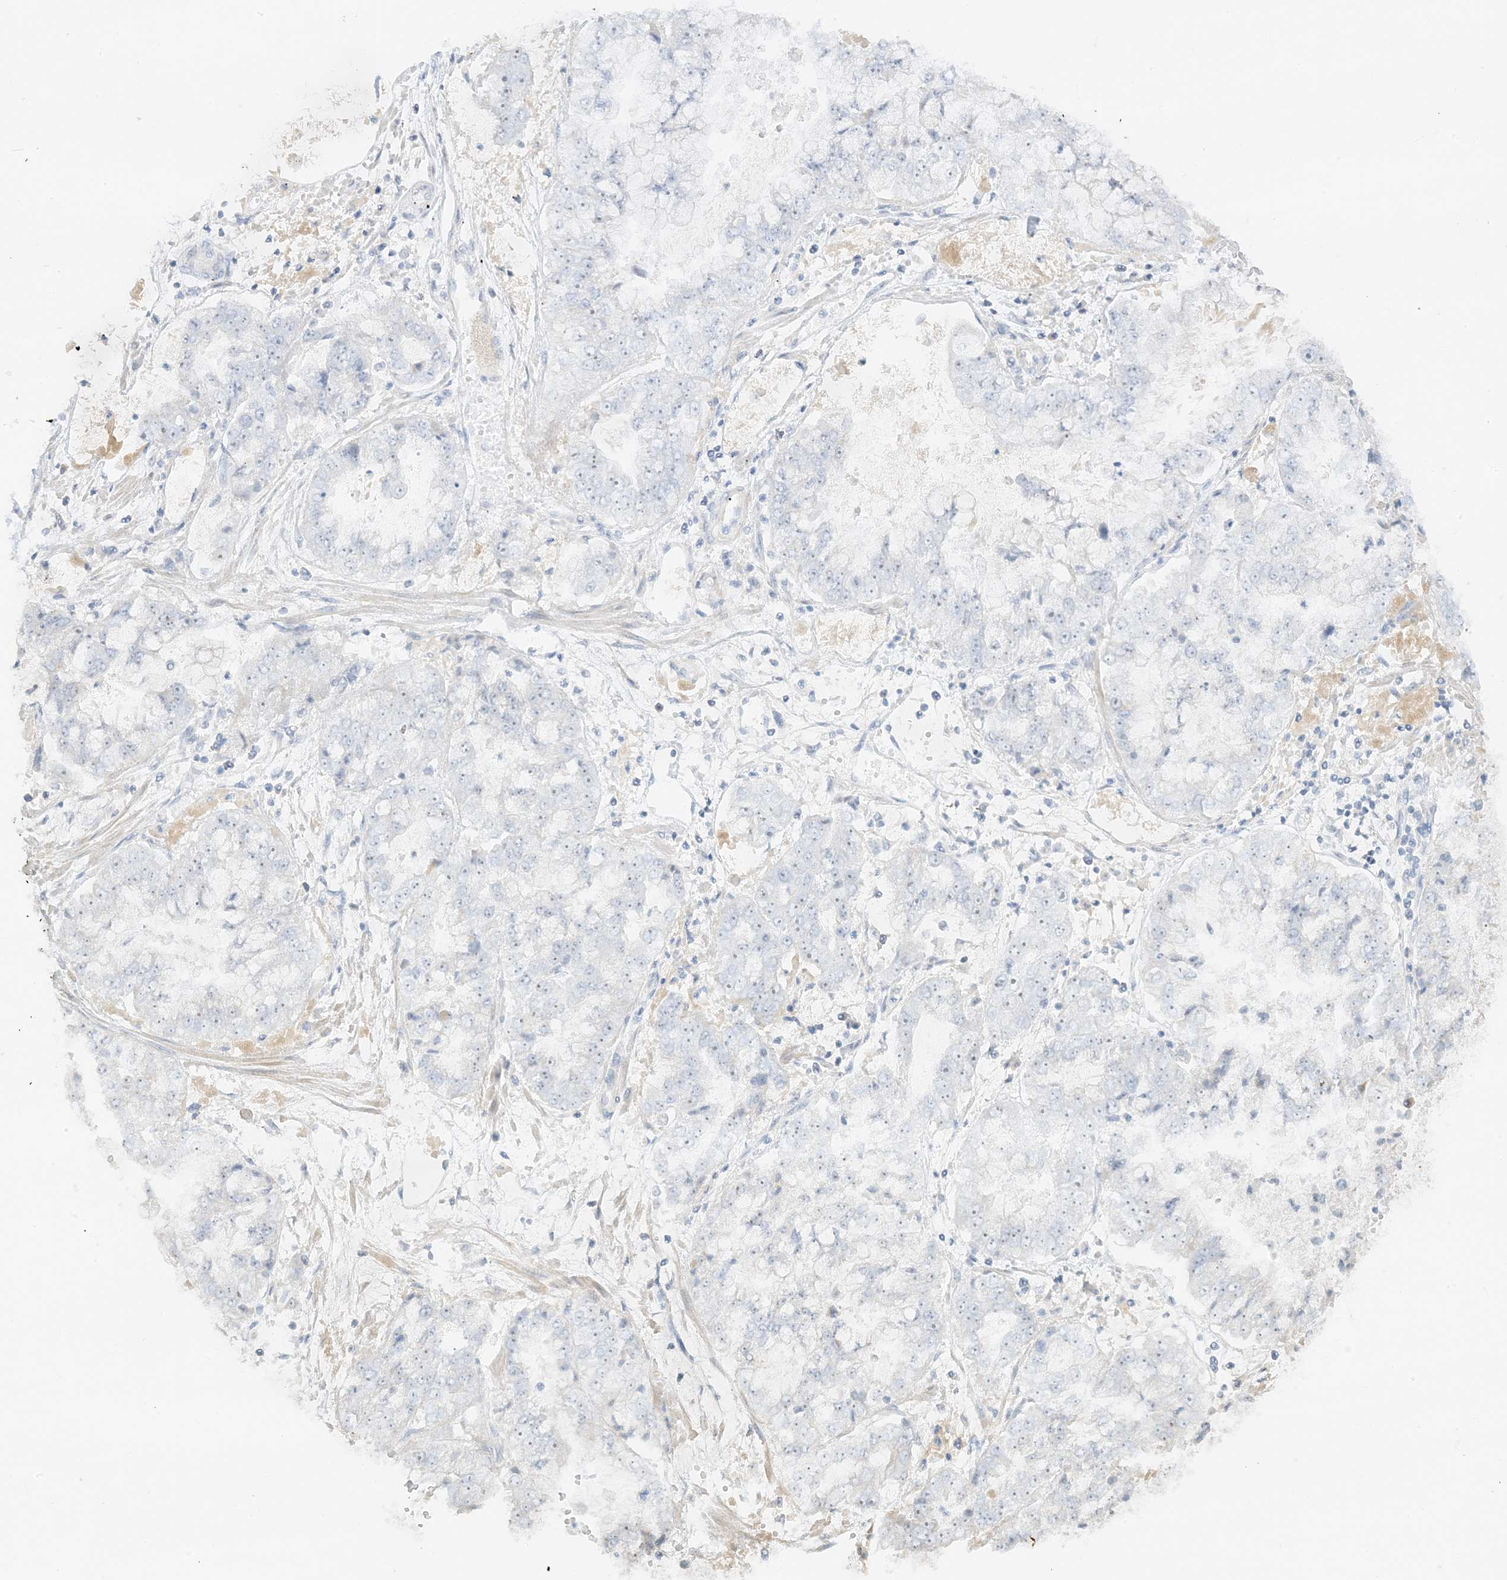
{"staining": {"intensity": "negative", "quantity": "none", "location": "none"}, "tissue": "stomach cancer", "cell_type": "Tumor cells", "image_type": "cancer", "snomed": [{"axis": "morphology", "description": "Adenocarcinoma, NOS"}, {"axis": "topography", "description": "Stomach"}], "caption": "An image of human adenocarcinoma (stomach) is negative for staining in tumor cells.", "gene": "ETAA1", "patient": {"sex": "male", "age": 76}}